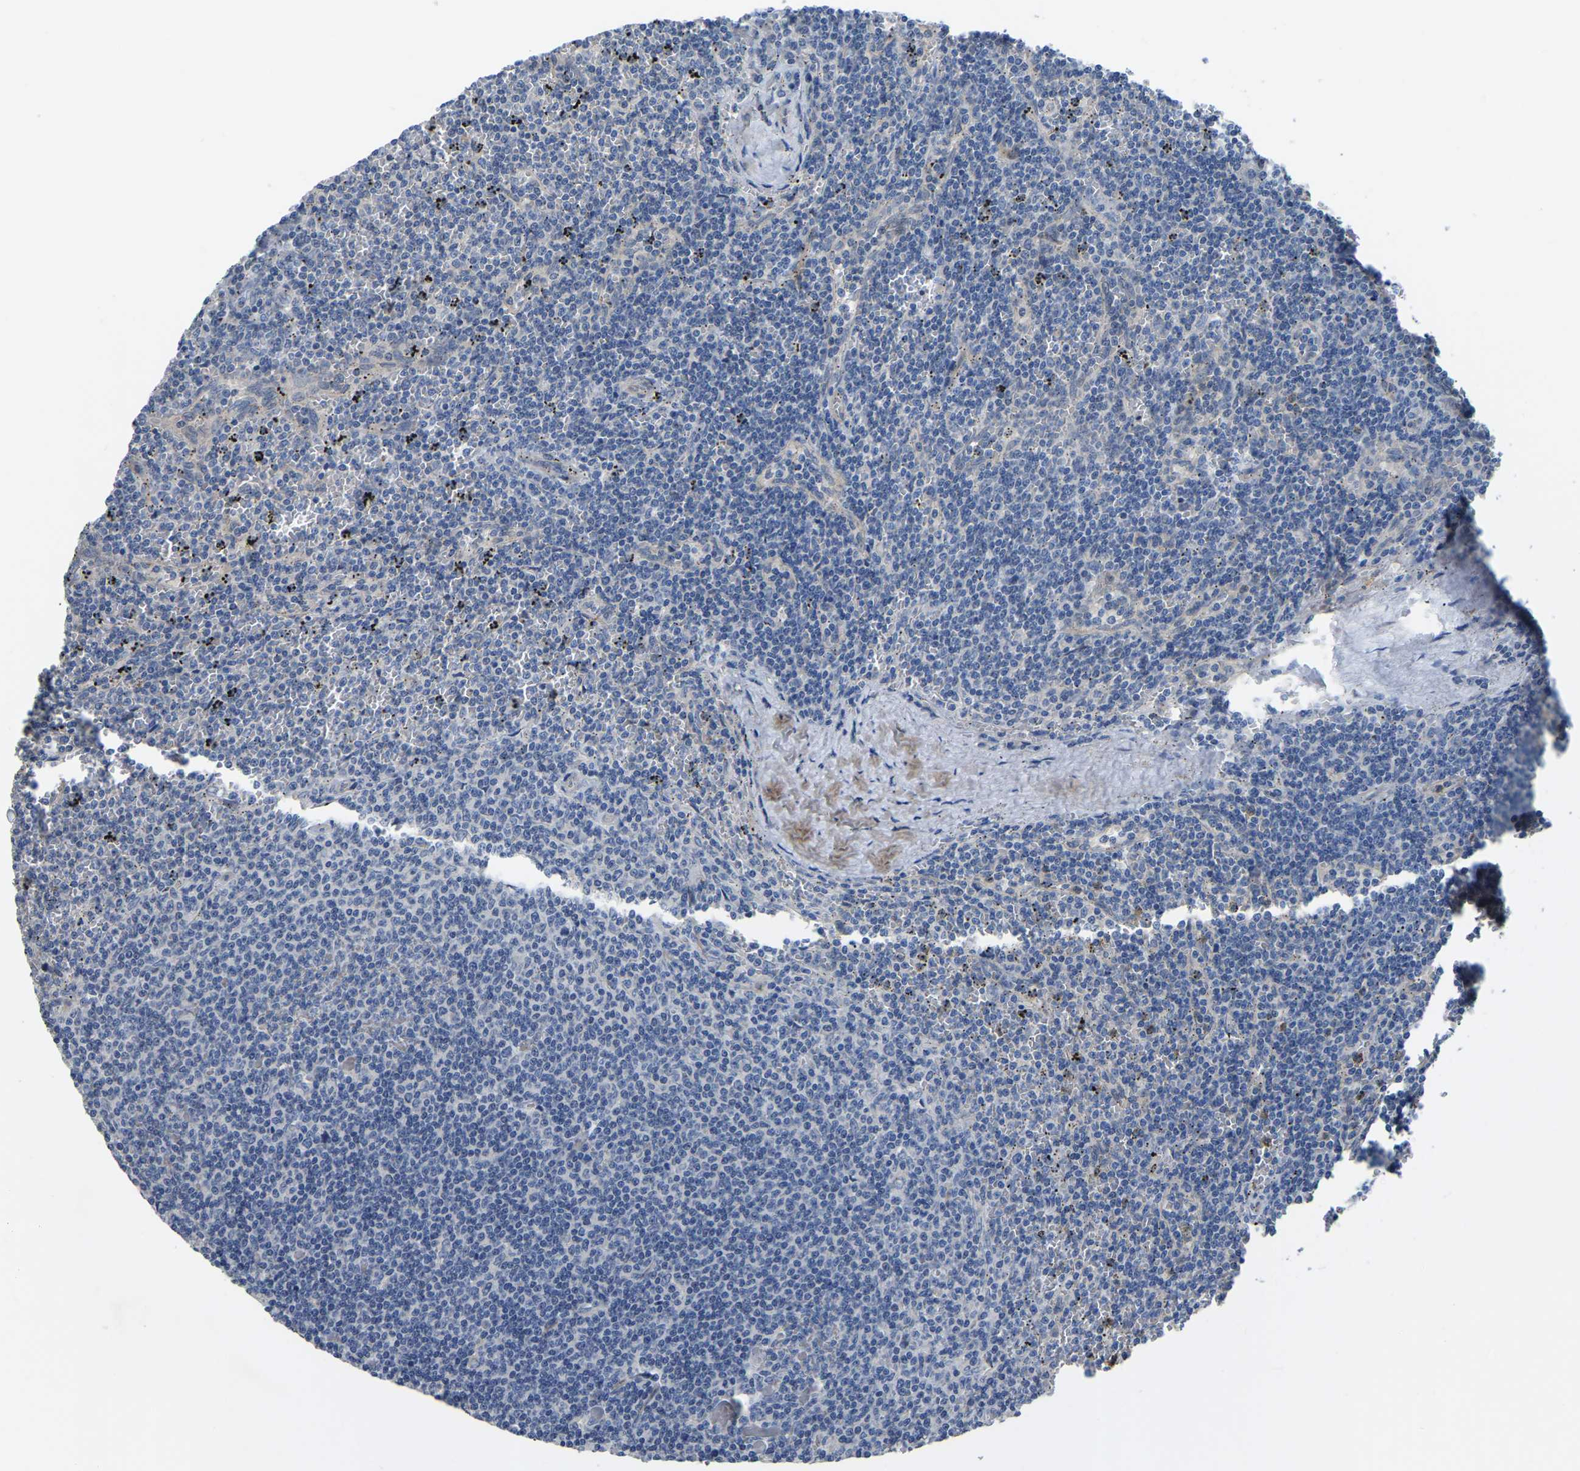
{"staining": {"intensity": "negative", "quantity": "none", "location": "none"}, "tissue": "lymphoma", "cell_type": "Tumor cells", "image_type": "cancer", "snomed": [{"axis": "morphology", "description": "Malignant lymphoma, non-Hodgkin's type, Low grade"}, {"axis": "topography", "description": "Spleen"}], "caption": "This is a histopathology image of immunohistochemistry staining of lymphoma, which shows no expression in tumor cells.", "gene": "HIGD2B", "patient": {"sex": "female", "age": 50}}